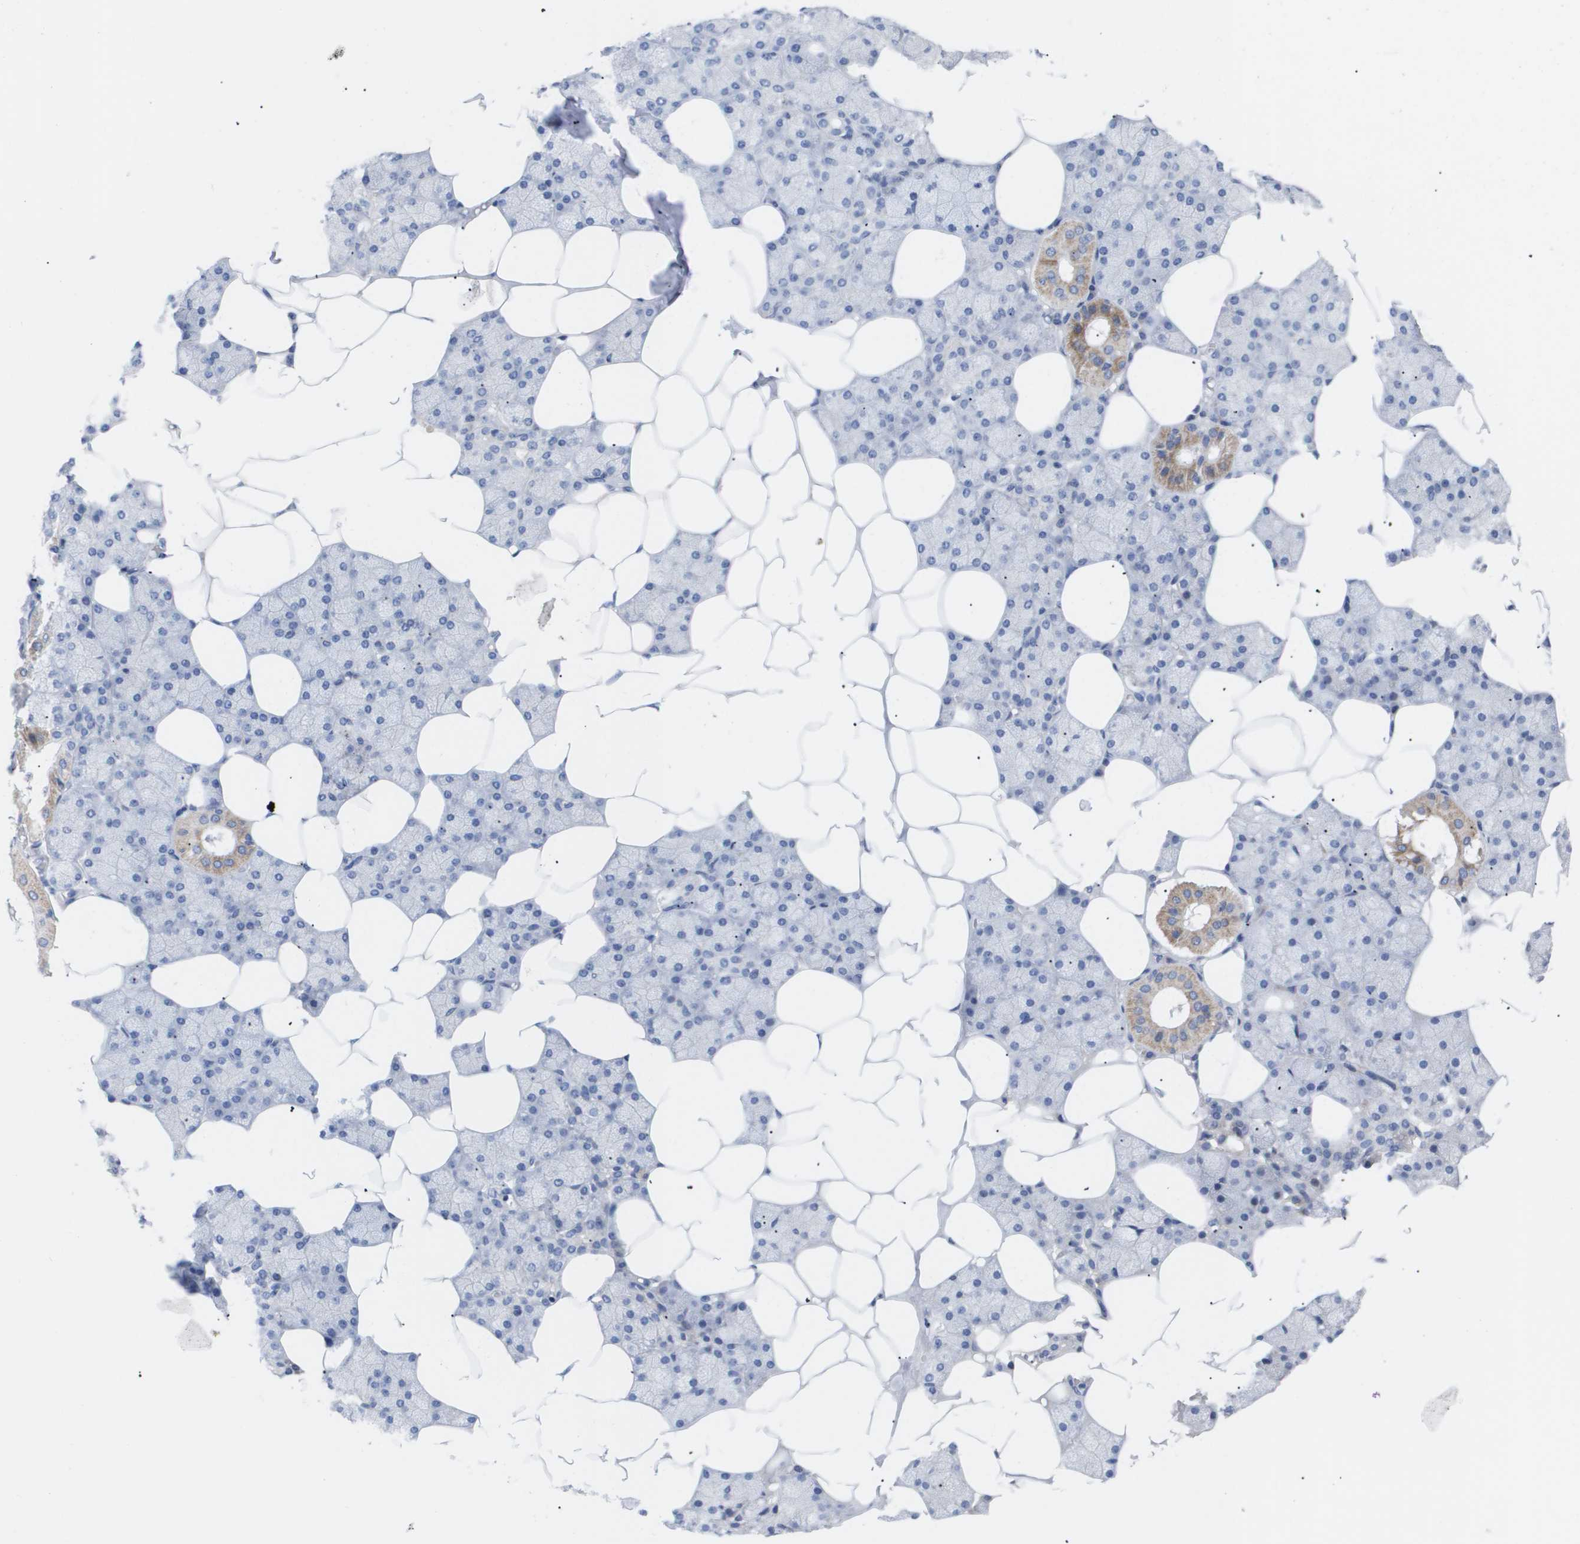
{"staining": {"intensity": "moderate", "quantity": "<25%", "location": "cytoplasmic/membranous"}, "tissue": "salivary gland", "cell_type": "Glandular cells", "image_type": "normal", "snomed": [{"axis": "morphology", "description": "Normal tissue, NOS"}, {"axis": "topography", "description": "Salivary gland"}], "caption": "A high-resolution histopathology image shows IHC staining of normal salivary gland, which demonstrates moderate cytoplasmic/membranous positivity in about <25% of glandular cells.", "gene": "CAV3", "patient": {"sex": "male", "age": 62}}